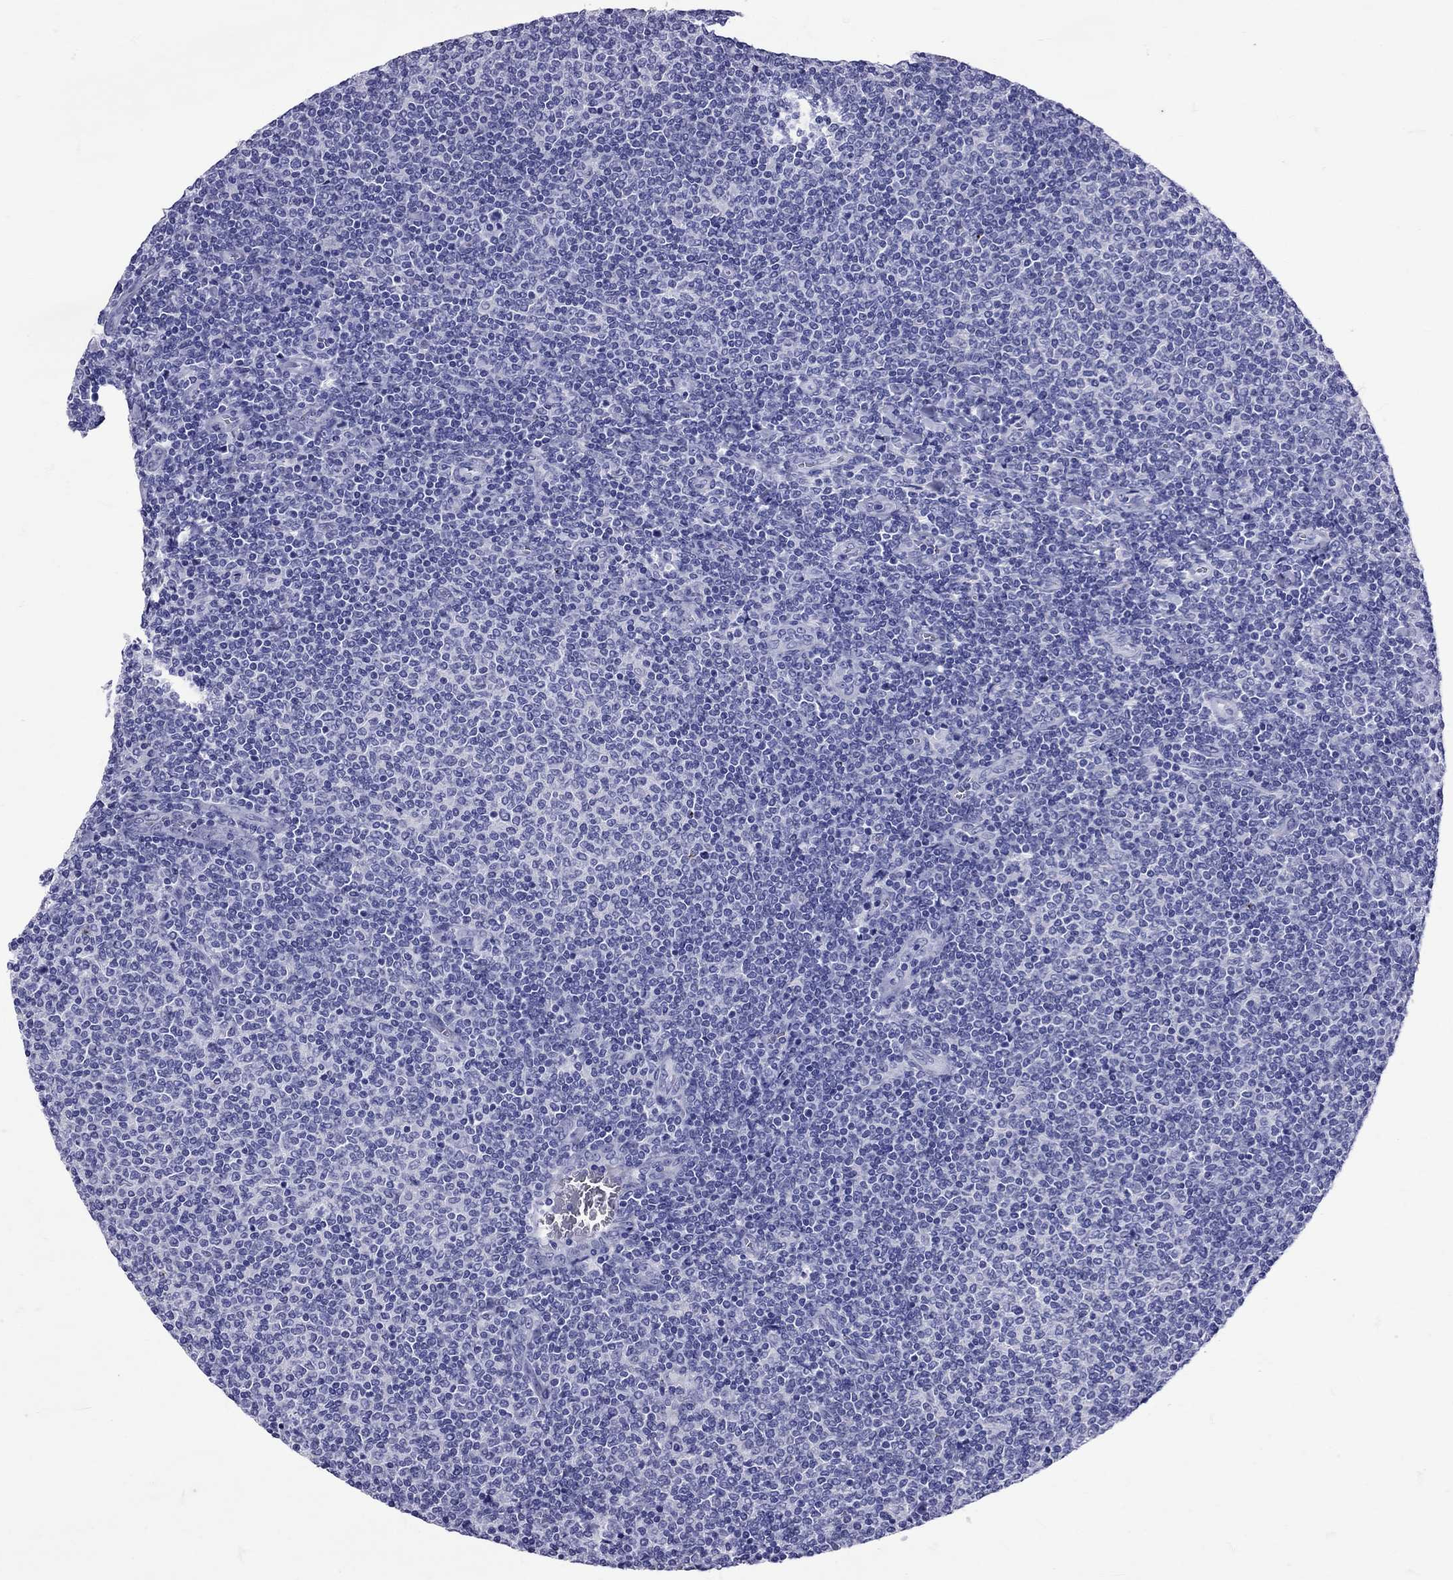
{"staining": {"intensity": "negative", "quantity": "none", "location": "none"}, "tissue": "lymphoma", "cell_type": "Tumor cells", "image_type": "cancer", "snomed": [{"axis": "morphology", "description": "Malignant lymphoma, non-Hodgkin's type, Low grade"}, {"axis": "topography", "description": "Lymph node"}], "caption": "Image shows no protein positivity in tumor cells of malignant lymphoma, non-Hodgkin's type (low-grade) tissue.", "gene": "AVP", "patient": {"sex": "male", "age": 52}}